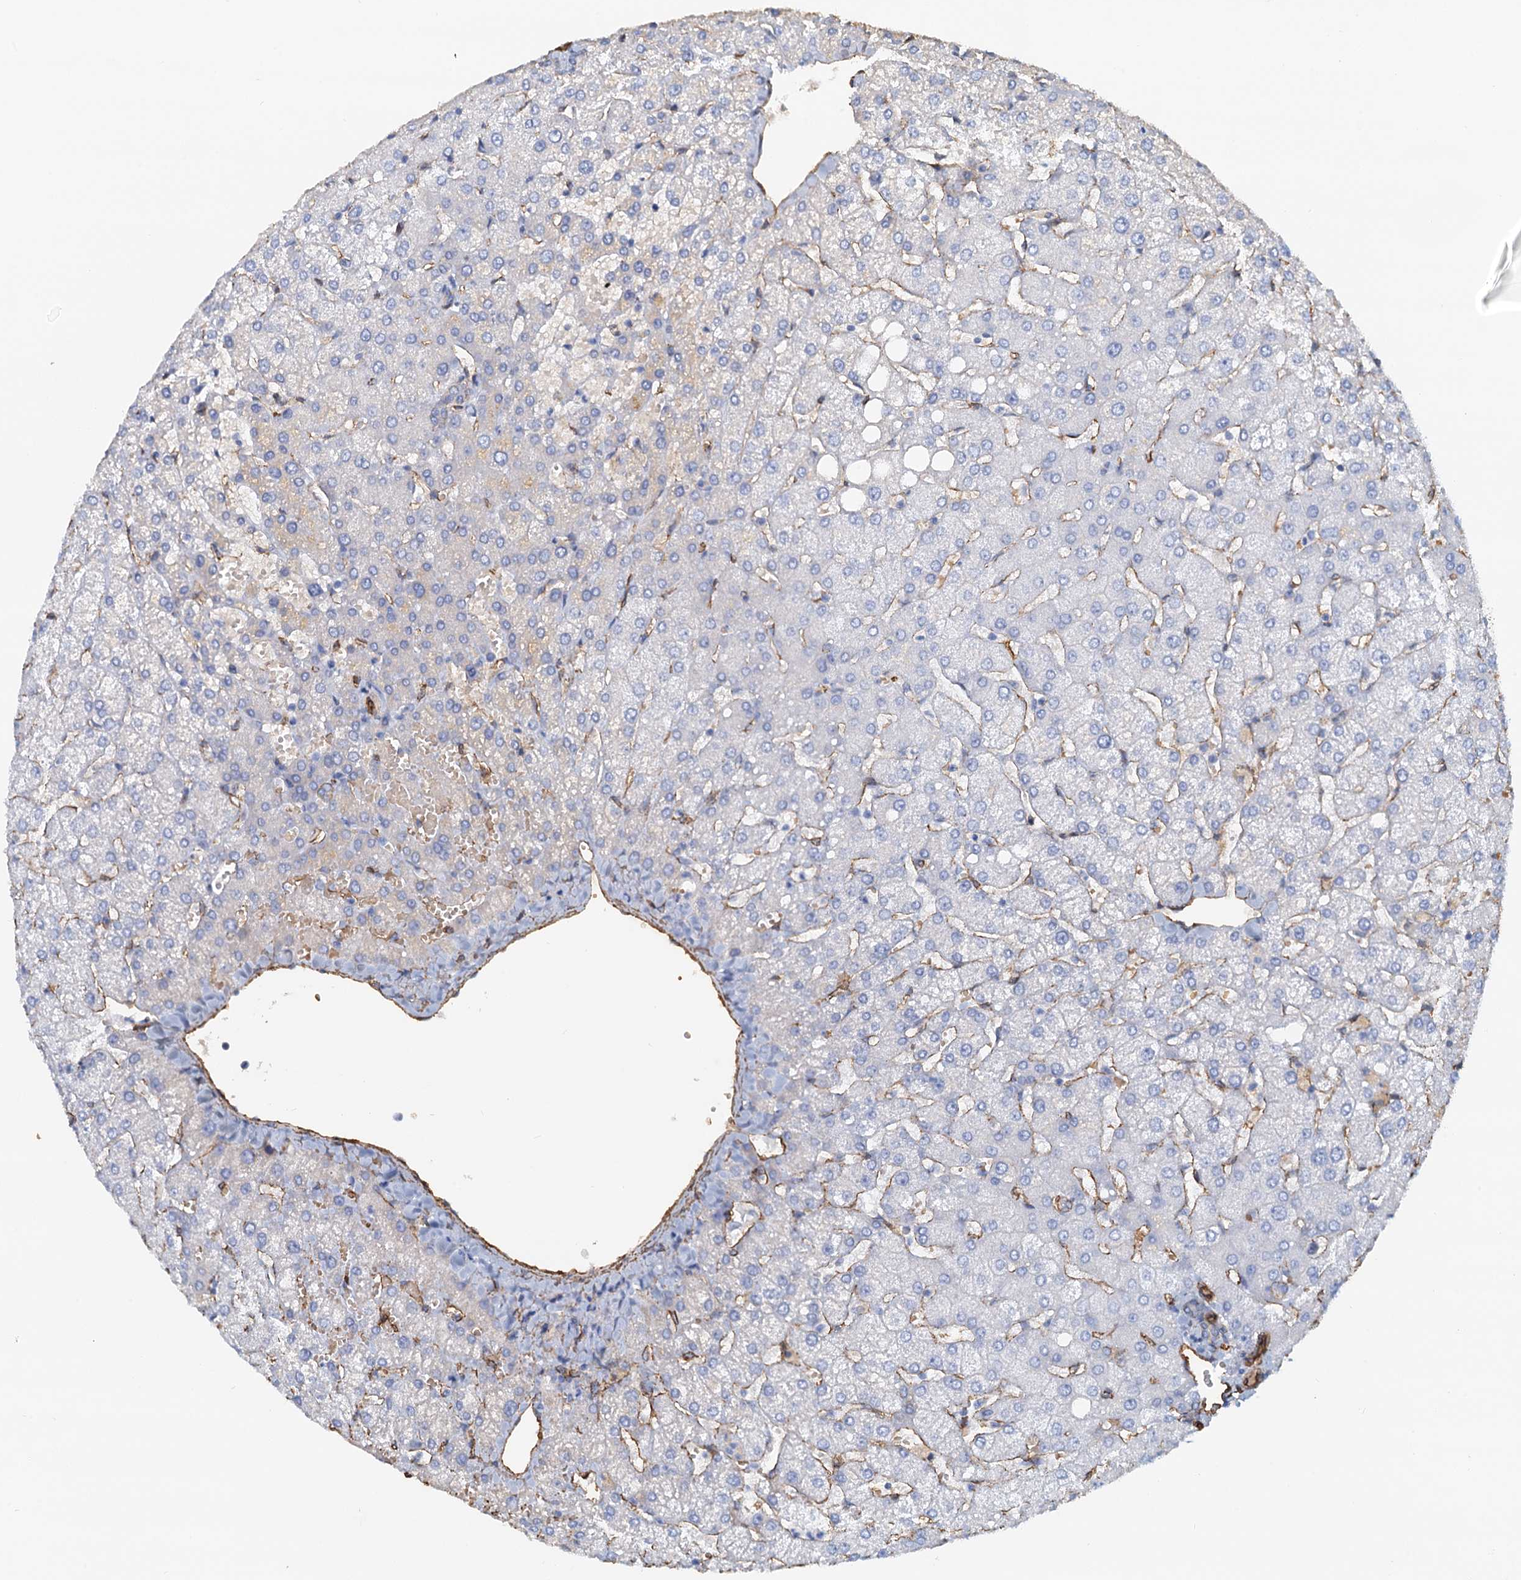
{"staining": {"intensity": "negative", "quantity": "none", "location": "none"}, "tissue": "liver", "cell_type": "Cholangiocytes", "image_type": "normal", "snomed": [{"axis": "morphology", "description": "Normal tissue, NOS"}, {"axis": "topography", "description": "Liver"}], "caption": "This micrograph is of benign liver stained with immunohistochemistry (IHC) to label a protein in brown with the nuclei are counter-stained blue. There is no positivity in cholangiocytes.", "gene": "DGKG", "patient": {"sex": "female", "age": 54}}